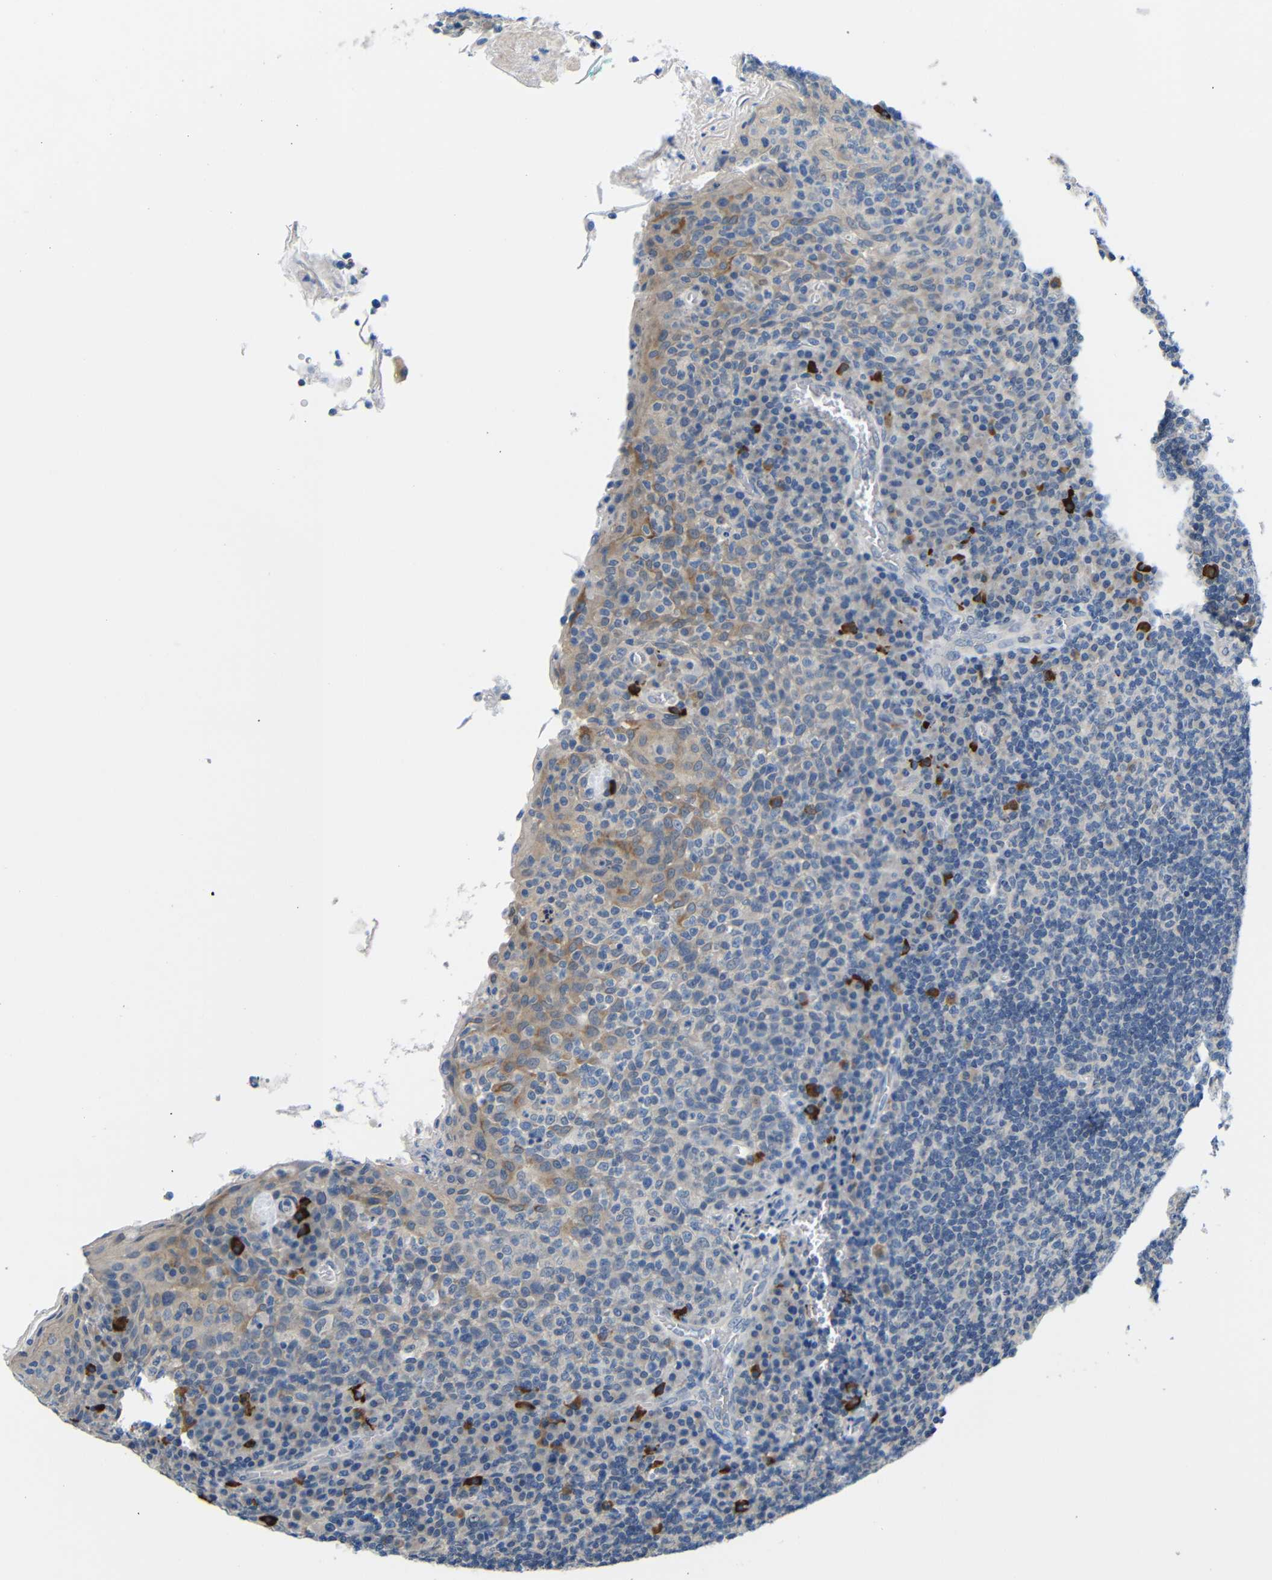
{"staining": {"intensity": "negative", "quantity": "none", "location": "none"}, "tissue": "tonsil", "cell_type": "Germinal center cells", "image_type": "normal", "snomed": [{"axis": "morphology", "description": "Normal tissue, NOS"}, {"axis": "topography", "description": "Tonsil"}], "caption": "A high-resolution micrograph shows immunohistochemistry (IHC) staining of unremarkable tonsil, which reveals no significant expression in germinal center cells. Brightfield microscopy of immunohistochemistry stained with DAB (3,3'-diaminobenzidine) (brown) and hematoxylin (blue), captured at high magnification.", "gene": "NEGR1", "patient": {"sex": "male", "age": 17}}